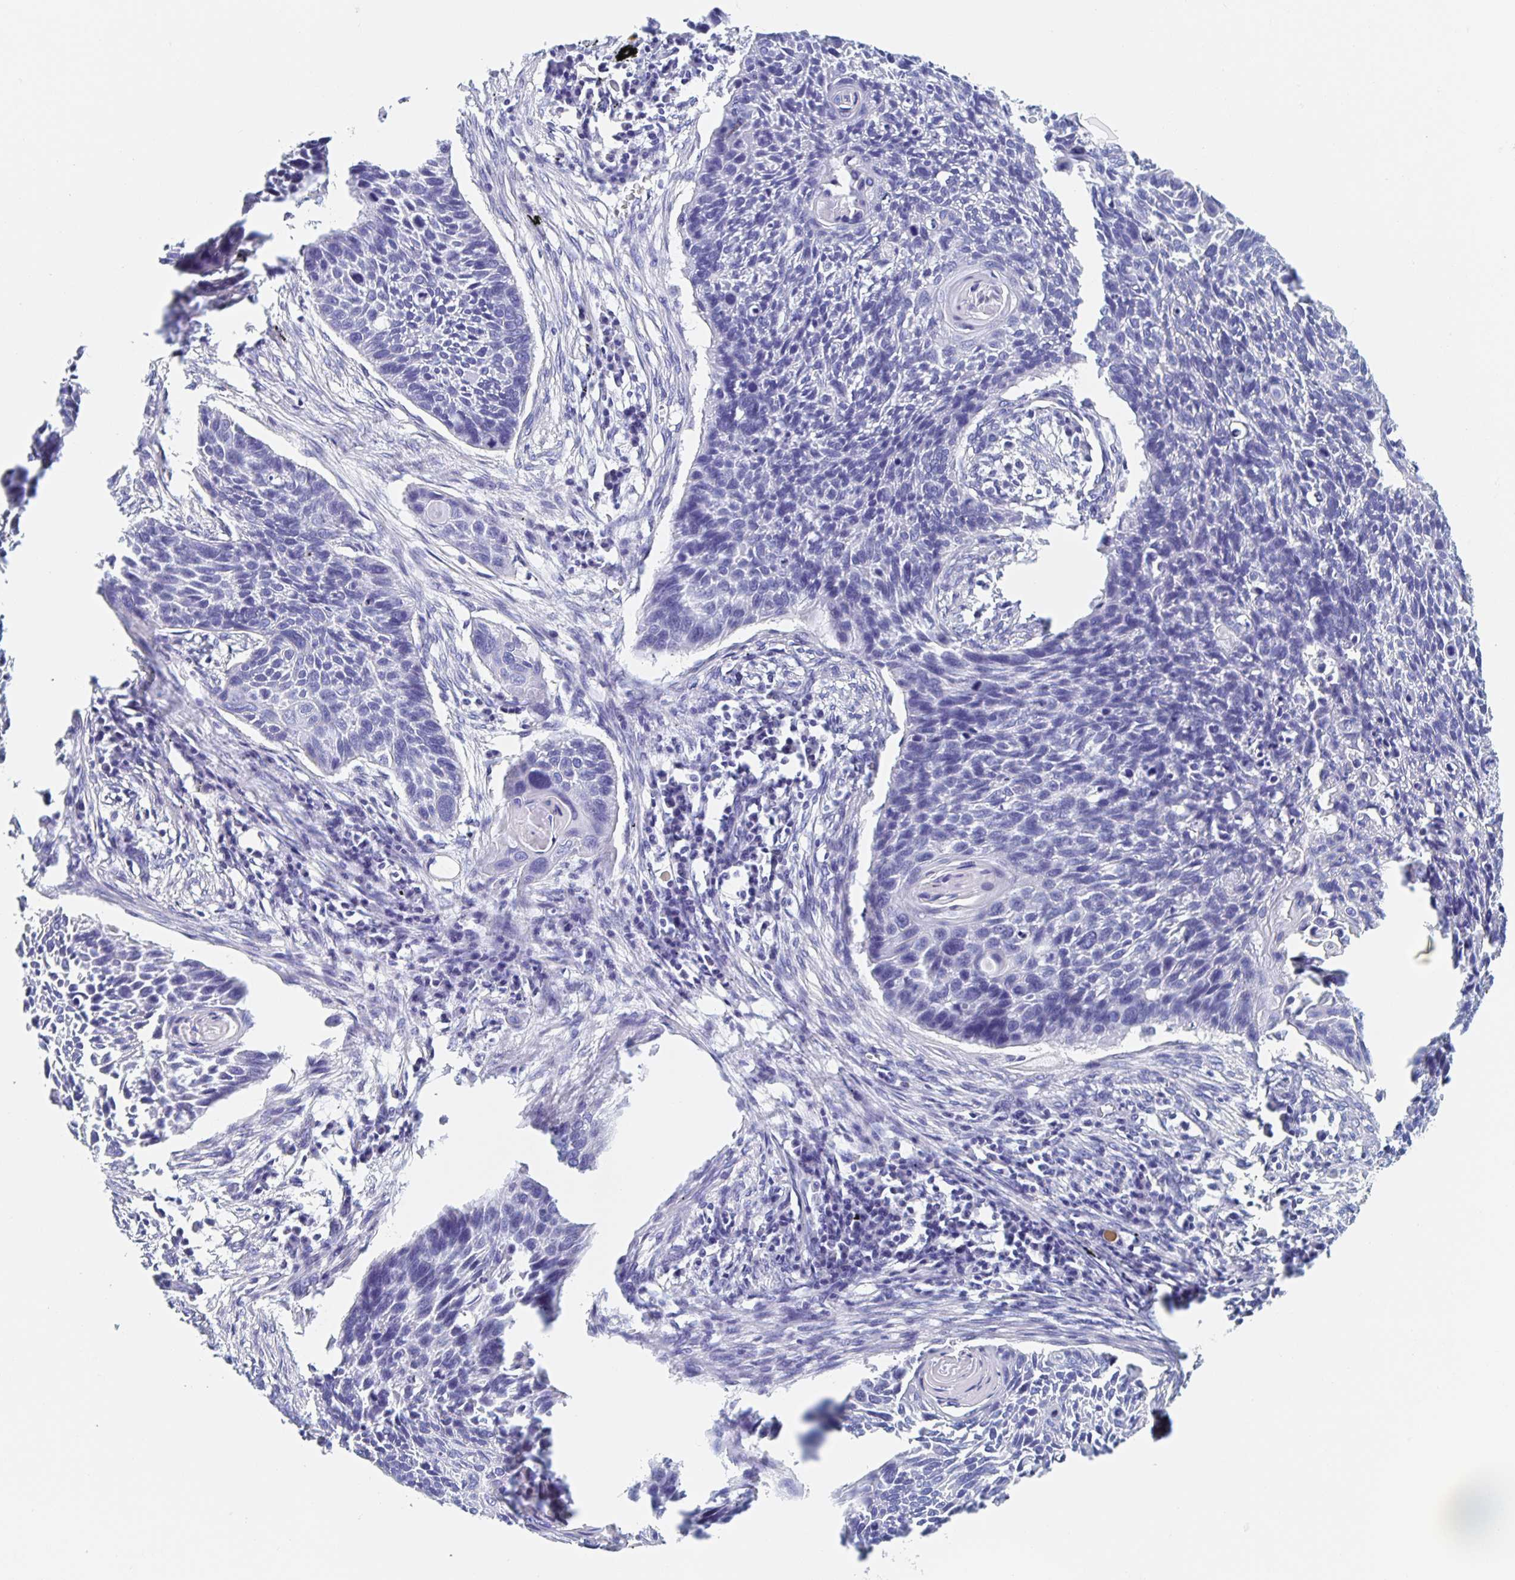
{"staining": {"intensity": "negative", "quantity": "none", "location": "none"}, "tissue": "lung cancer", "cell_type": "Tumor cells", "image_type": "cancer", "snomed": [{"axis": "morphology", "description": "Squamous cell carcinoma, NOS"}, {"axis": "topography", "description": "Lung"}], "caption": "A high-resolution image shows immunohistochemistry staining of lung cancer (squamous cell carcinoma), which shows no significant expression in tumor cells.", "gene": "DMBT1", "patient": {"sex": "male", "age": 78}}